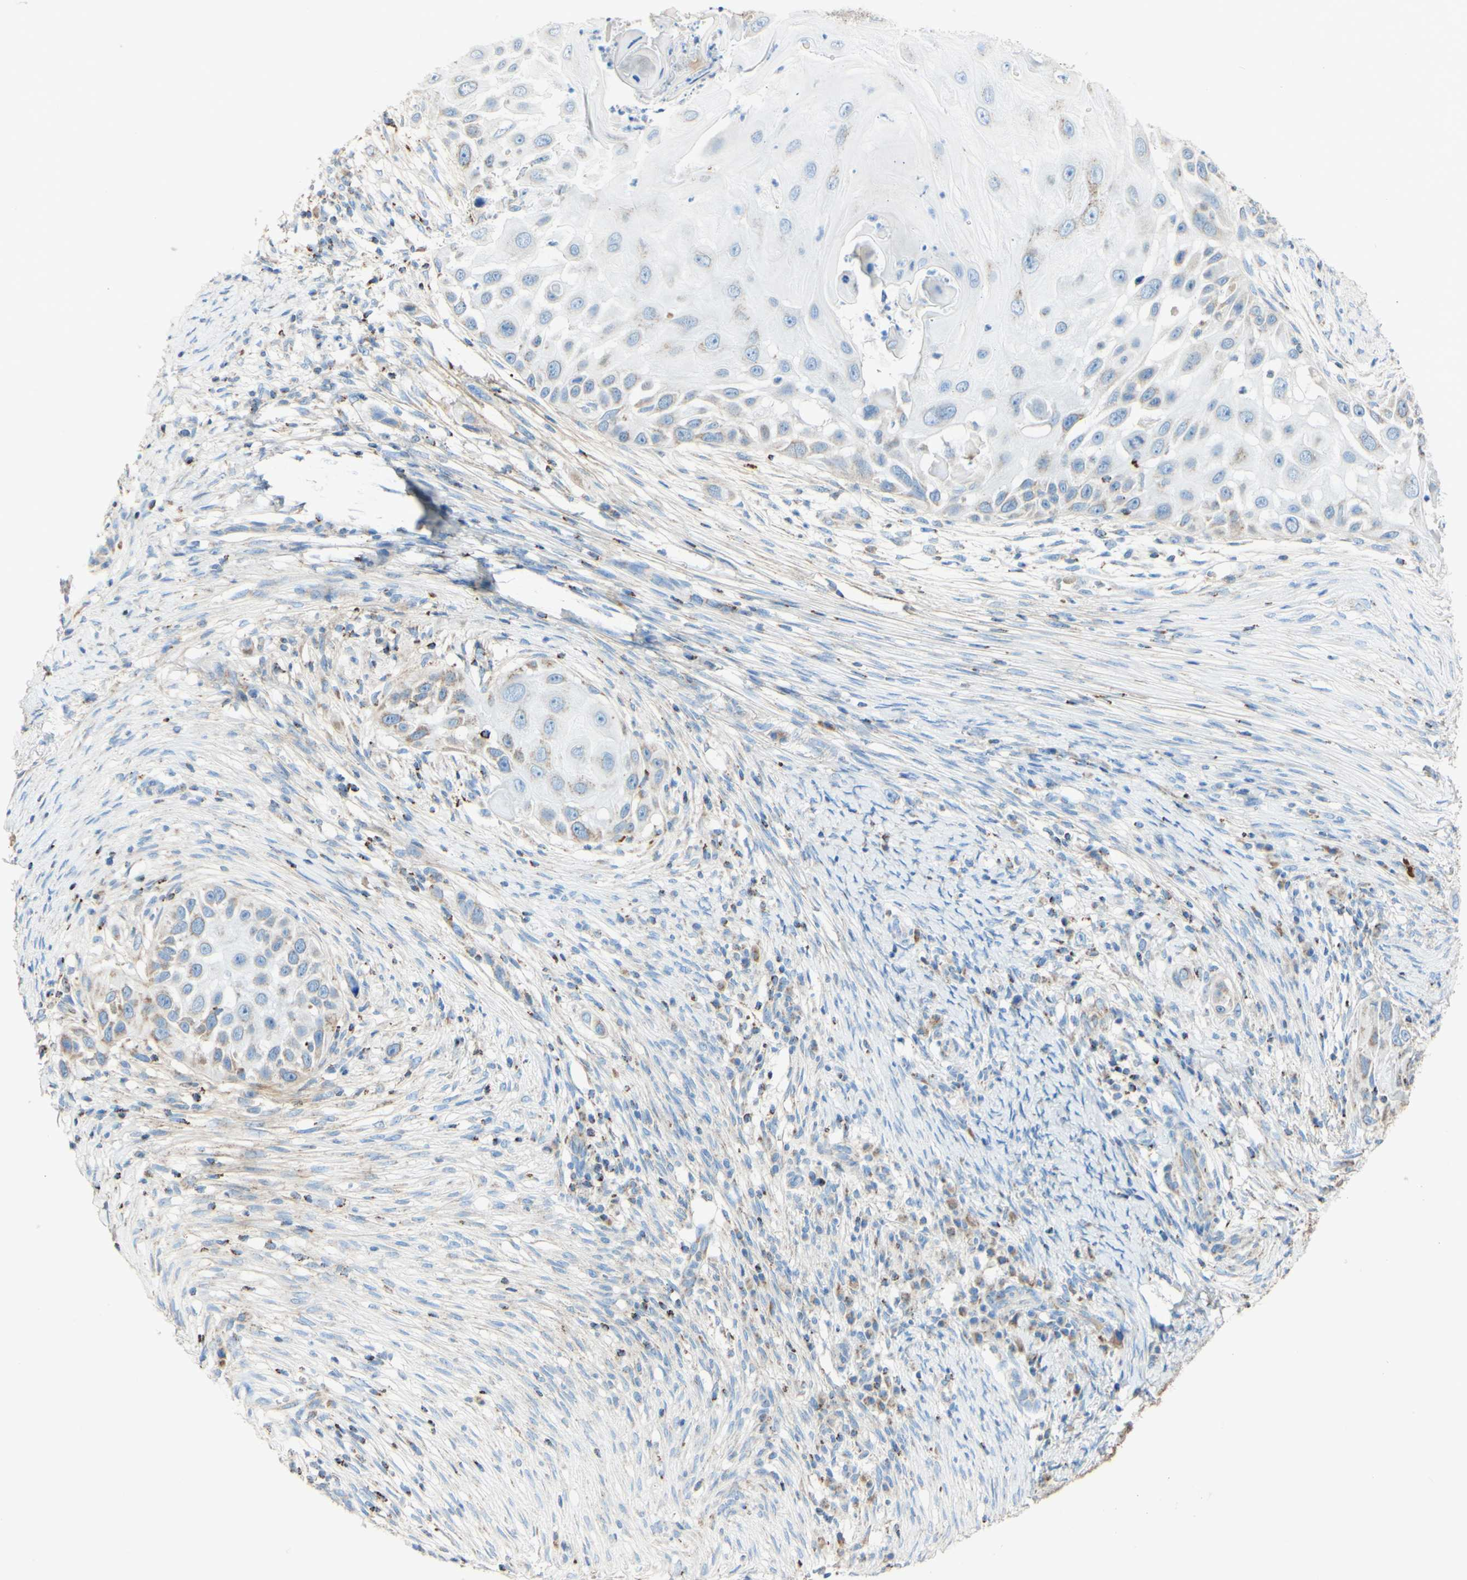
{"staining": {"intensity": "weak", "quantity": "25%-75%", "location": "cytoplasmic/membranous"}, "tissue": "skin cancer", "cell_type": "Tumor cells", "image_type": "cancer", "snomed": [{"axis": "morphology", "description": "Squamous cell carcinoma, NOS"}, {"axis": "topography", "description": "Skin"}], "caption": "Immunohistochemistry (IHC) histopathology image of neoplastic tissue: skin cancer (squamous cell carcinoma) stained using immunohistochemistry (IHC) displays low levels of weak protein expression localized specifically in the cytoplasmic/membranous of tumor cells, appearing as a cytoplasmic/membranous brown color.", "gene": "OXCT1", "patient": {"sex": "female", "age": 44}}